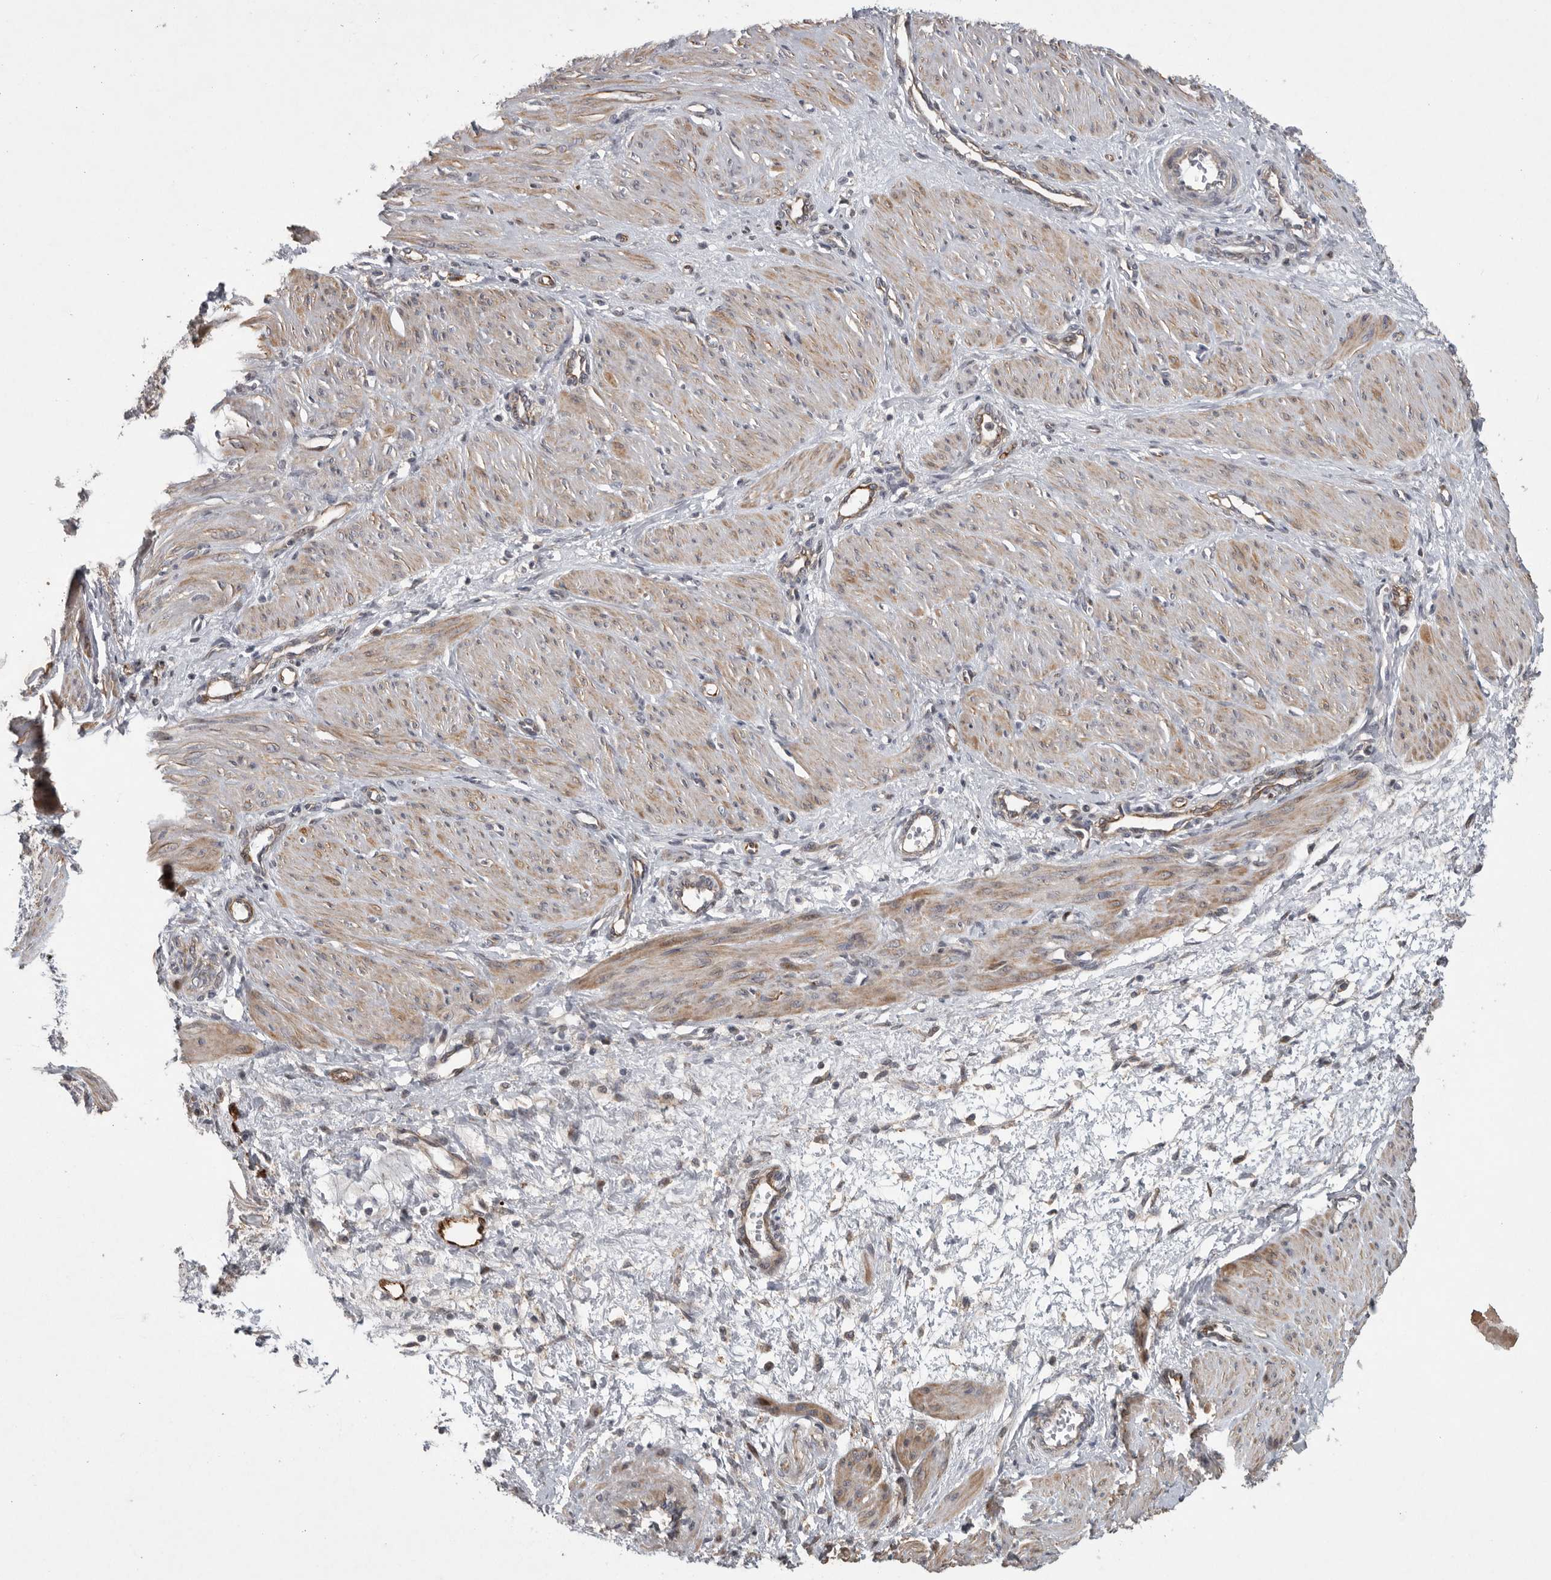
{"staining": {"intensity": "moderate", "quantity": "25%-75%", "location": "cytoplasmic/membranous"}, "tissue": "smooth muscle", "cell_type": "Smooth muscle cells", "image_type": "normal", "snomed": [{"axis": "morphology", "description": "Normal tissue, NOS"}, {"axis": "topography", "description": "Endometrium"}], "caption": "DAB (3,3'-diaminobenzidine) immunohistochemical staining of normal smooth muscle exhibits moderate cytoplasmic/membranous protein positivity in about 25%-75% of smooth muscle cells.", "gene": "MPDZ", "patient": {"sex": "female", "age": 33}}